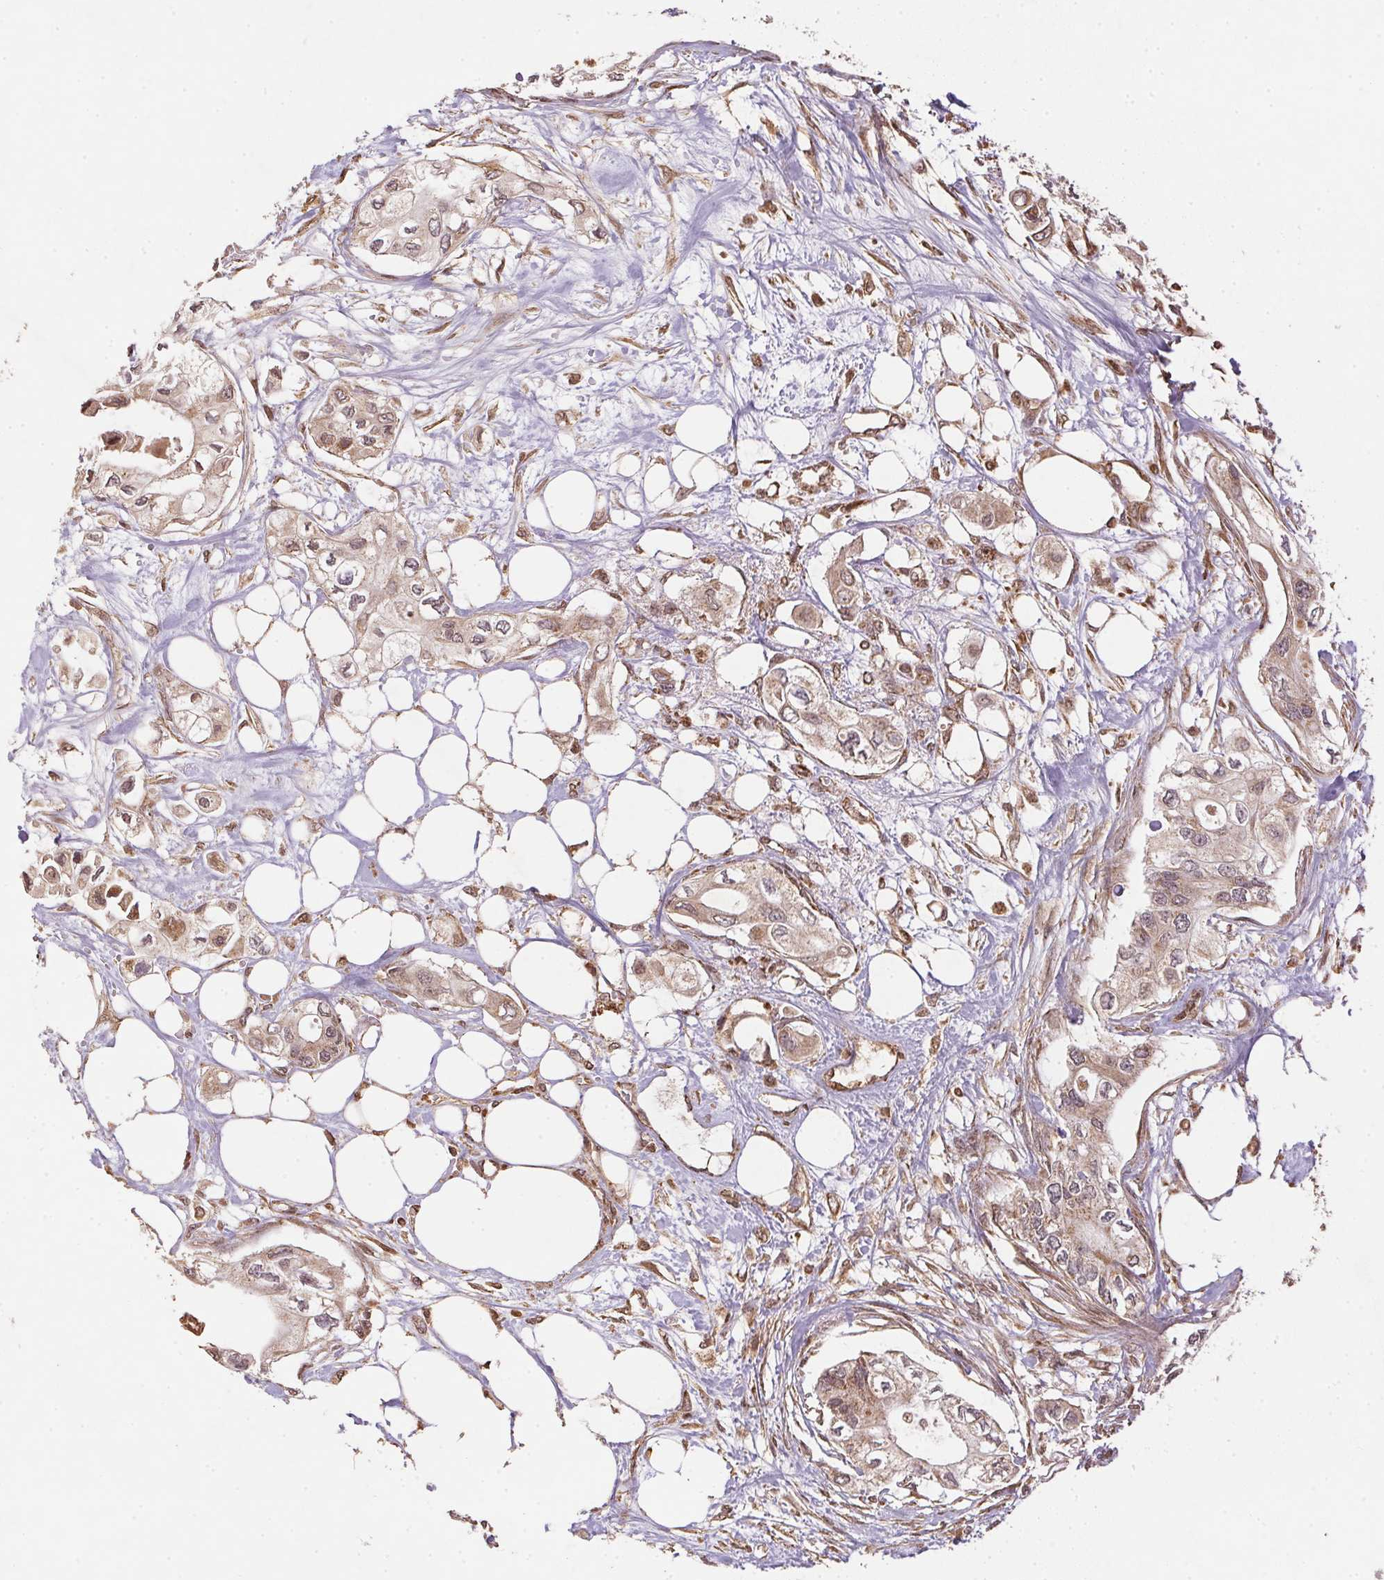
{"staining": {"intensity": "weak", "quantity": ">75%", "location": "cytoplasmic/membranous"}, "tissue": "pancreatic cancer", "cell_type": "Tumor cells", "image_type": "cancer", "snomed": [{"axis": "morphology", "description": "Adenocarcinoma, NOS"}, {"axis": "topography", "description": "Pancreas"}], "caption": "Pancreatic cancer (adenocarcinoma) tissue exhibits weak cytoplasmic/membranous staining in about >75% of tumor cells", "gene": "SPRED2", "patient": {"sex": "female", "age": 63}}